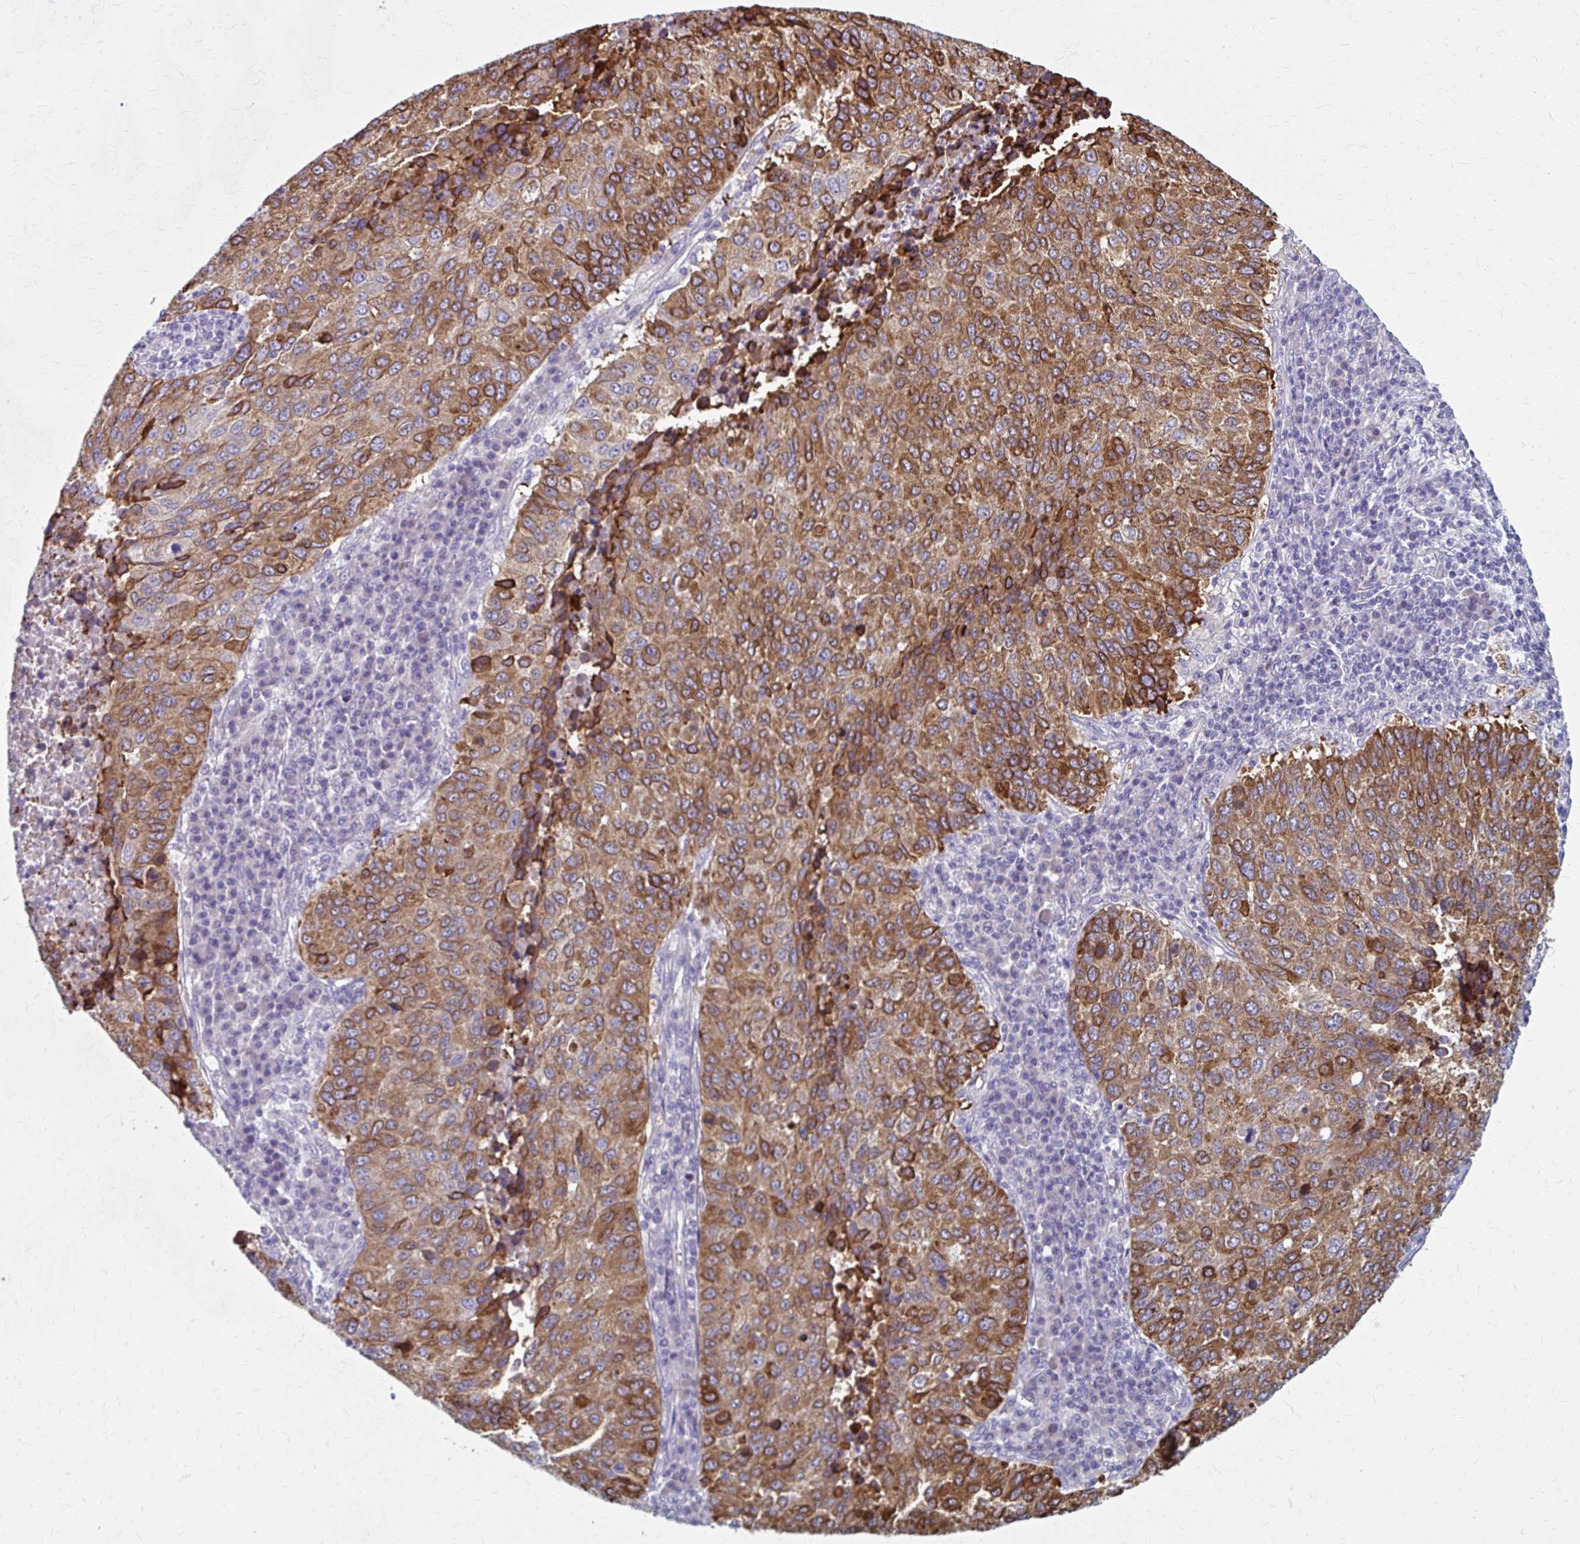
{"staining": {"intensity": "strong", "quantity": ">75%", "location": "cytoplasmic/membranous"}, "tissue": "lung cancer", "cell_type": "Tumor cells", "image_type": "cancer", "snomed": [{"axis": "morphology", "description": "Squamous cell carcinoma, NOS"}, {"axis": "topography", "description": "Lung"}], "caption": "Immunohistochemical staining of lung cancer reveals high levels of strong cytoplasmic/membranous positivity in approximately >75% of tumor cells.", "gene": "ZNF555", "patient": {"sex": "male", "age": 73}}